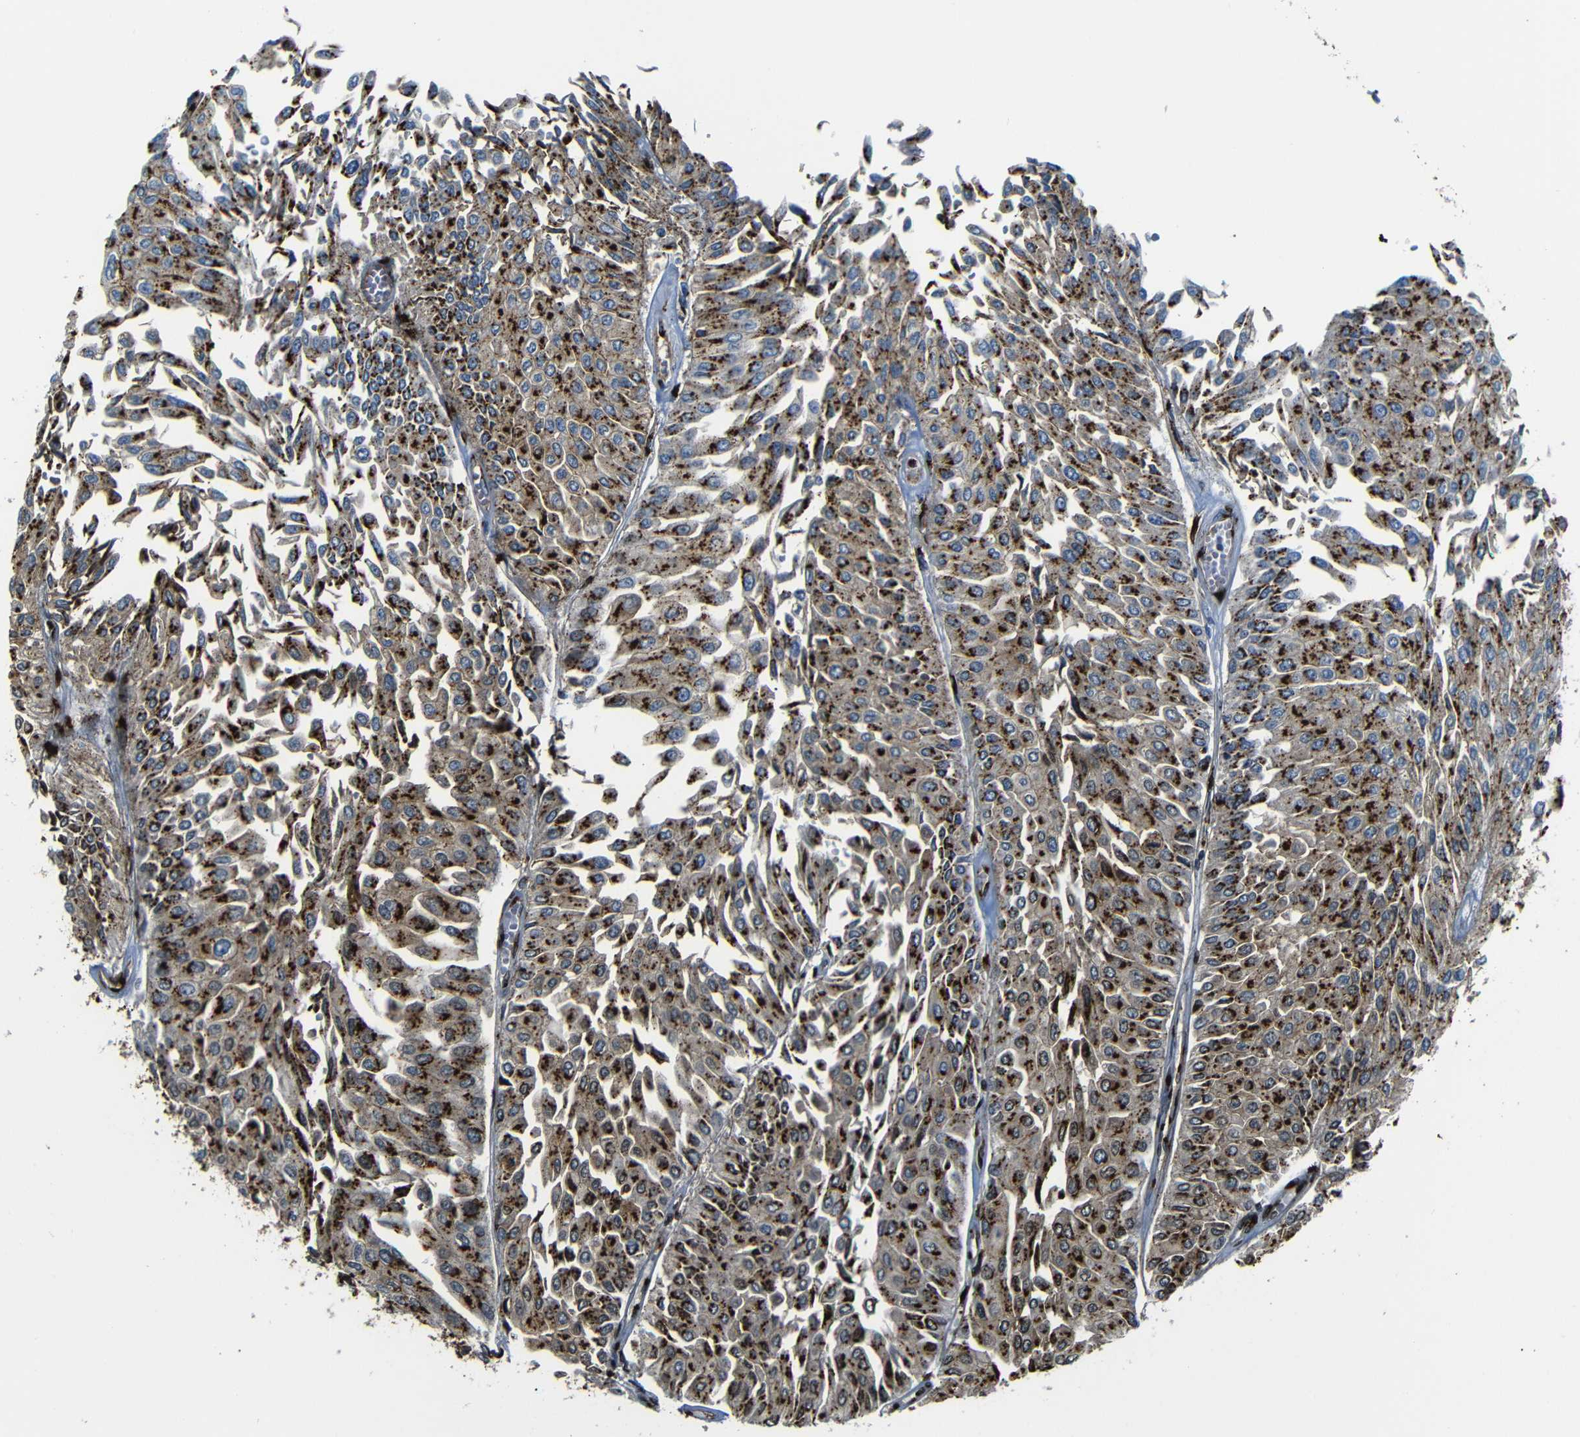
{"staining": {"intensity": "strong", "quantity": ">75%", "location": "cytoplasmic/membranous"}, "tissue": "urothelial cancer", "cell_type": "Tumor cells", "image_type": "cancer", "snomed": [{"axis": "morphology", "description": "Urothelial carcinoma, Low grade"}, {"axis": "topography", "description": "Urinary bladder"}], "caption": "Immunohistochemical staining of human urothelial carcinoma (low-grade) demonstrates strong cytoplasmic/membranous protein staining in about >75% of tumor cells.", "gene": "TGOLN2", "patient": {"sex": "male", "age": 67}}